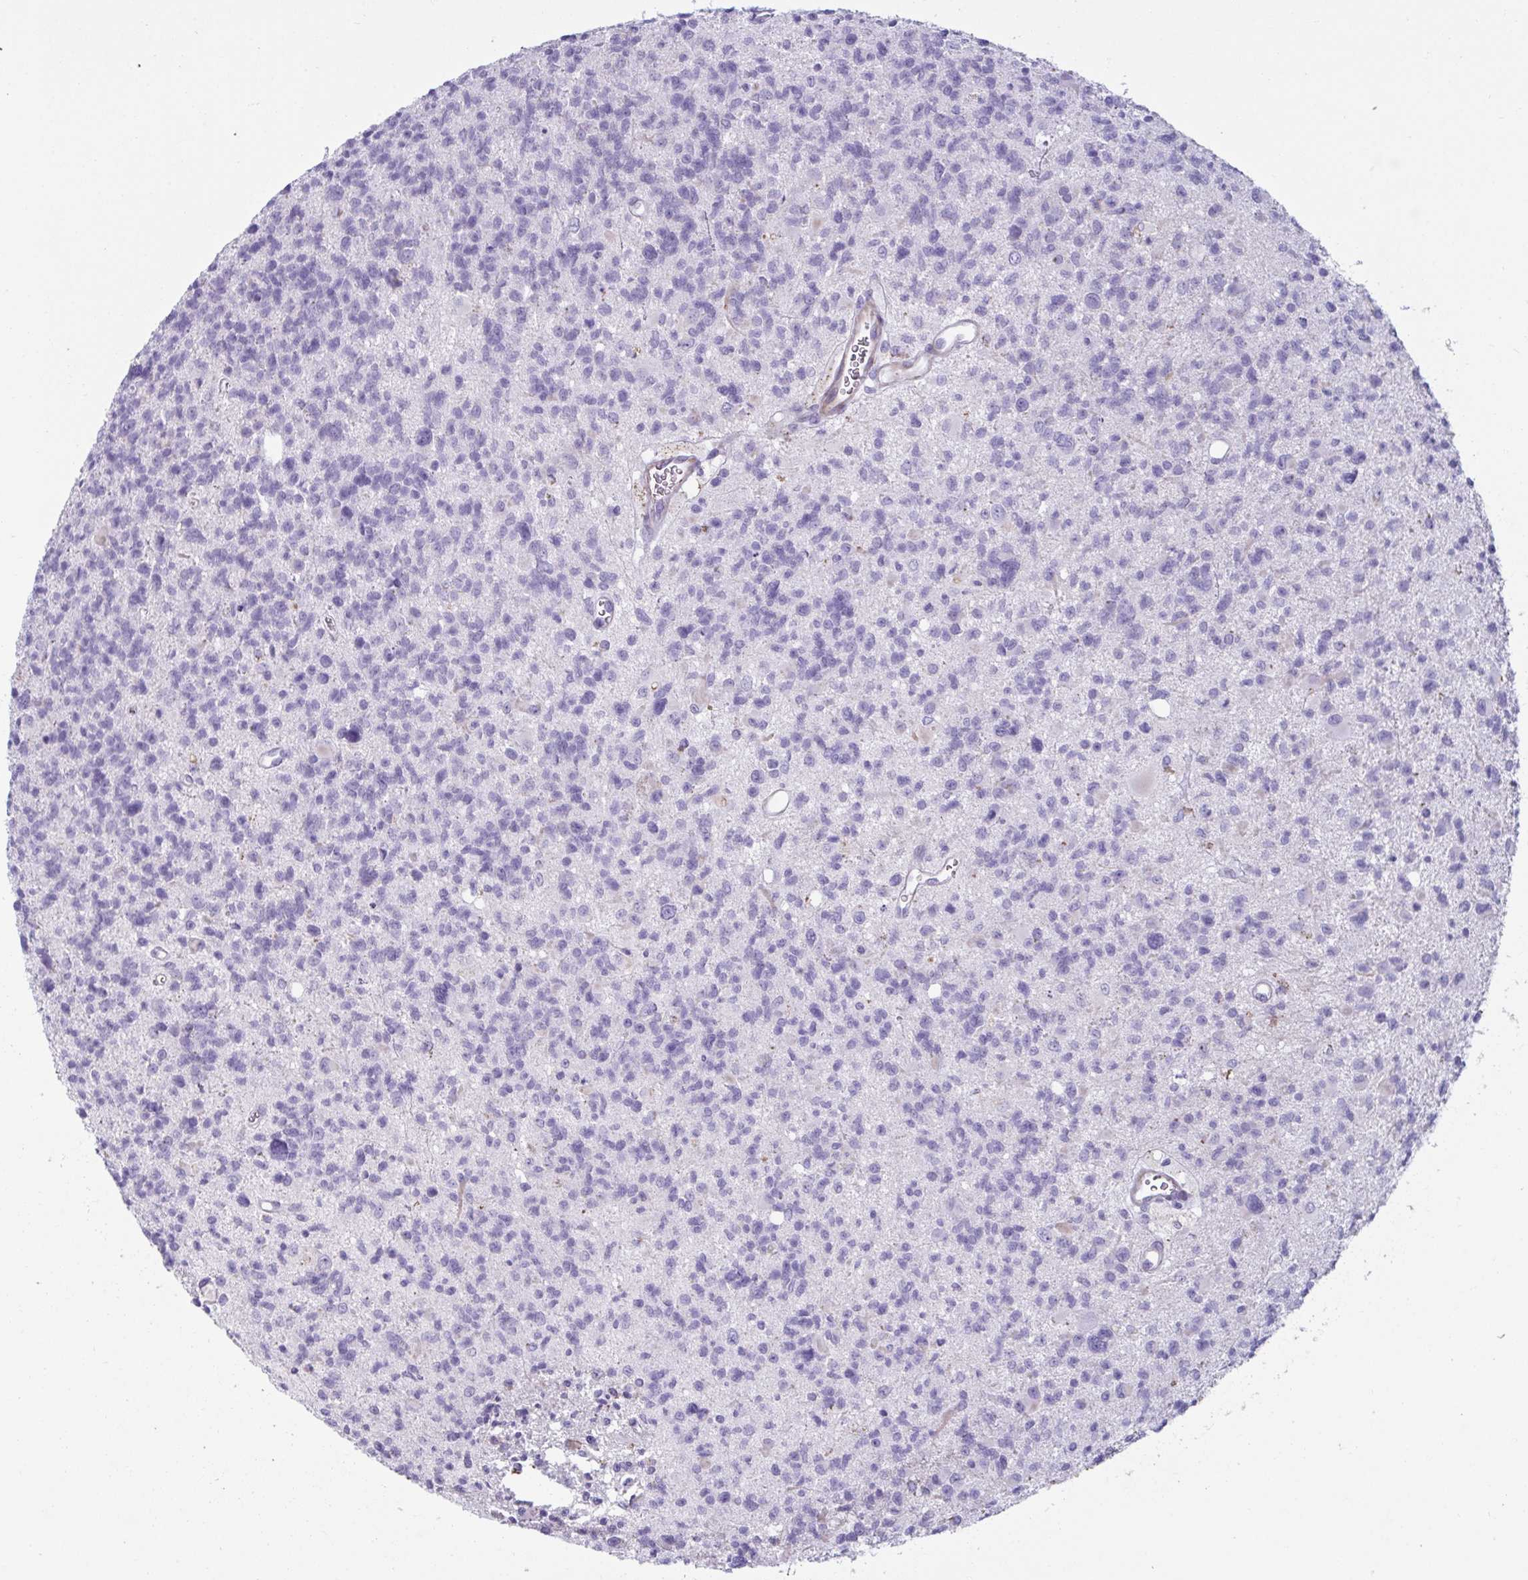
{"staining": {"intensity": "negative", "quantity": "none", "location": "none"}, "tissue": "glioma", "cell_type": "Tumor cells", "image_type": "cancer", "snomed": [{"axis": "morphology", "description": "Glioma, malignant, High grade"}, {"axis": "topography", "description": "Brain"}], "caption": "This micrograph is of malignant high-grade glioma stained with IHC to label a protein in brown with the nuclei are counter-stained blue. There is no expression in tumor cells.", "gene": "OR5P3", "patient": {"sex": "male", "age": 29}}